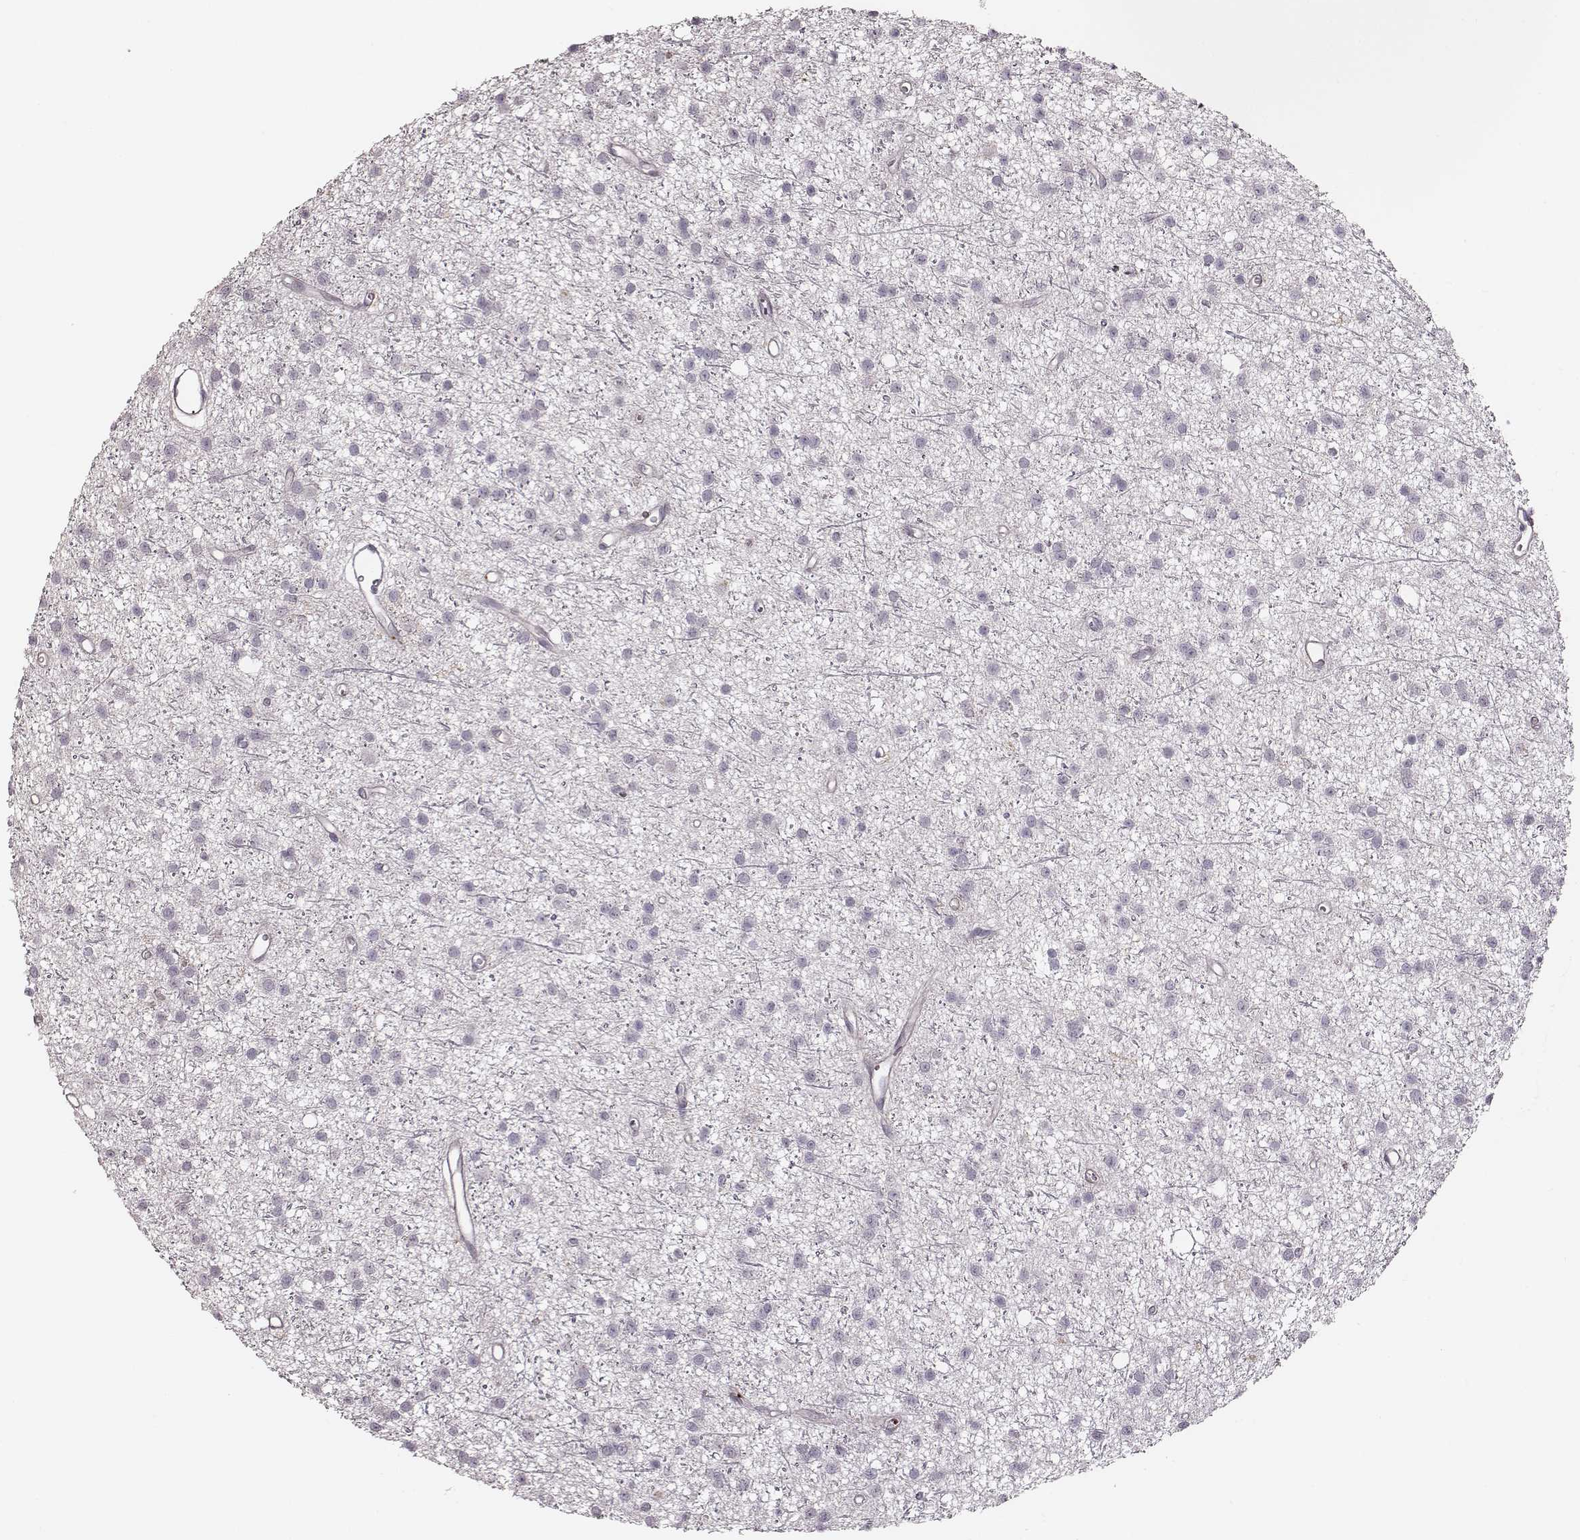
{"staining": {"intensity": "negative", "quantity": "none", "location": "none"}, "tissue": "glioma", "cell_type": "Tumor cells", "image_type": "cancer", "snomed": [{"axis": "morphology", "description": "Glioma, malignant, Low grade"}, {"axis": "topography", "description": "Brain"}], "caption": "Tumor cells show no significant protein positivity in malignant low-grade glioma.", "gene": "ZYX", "patient": {"sex": "male", "age": 27}}